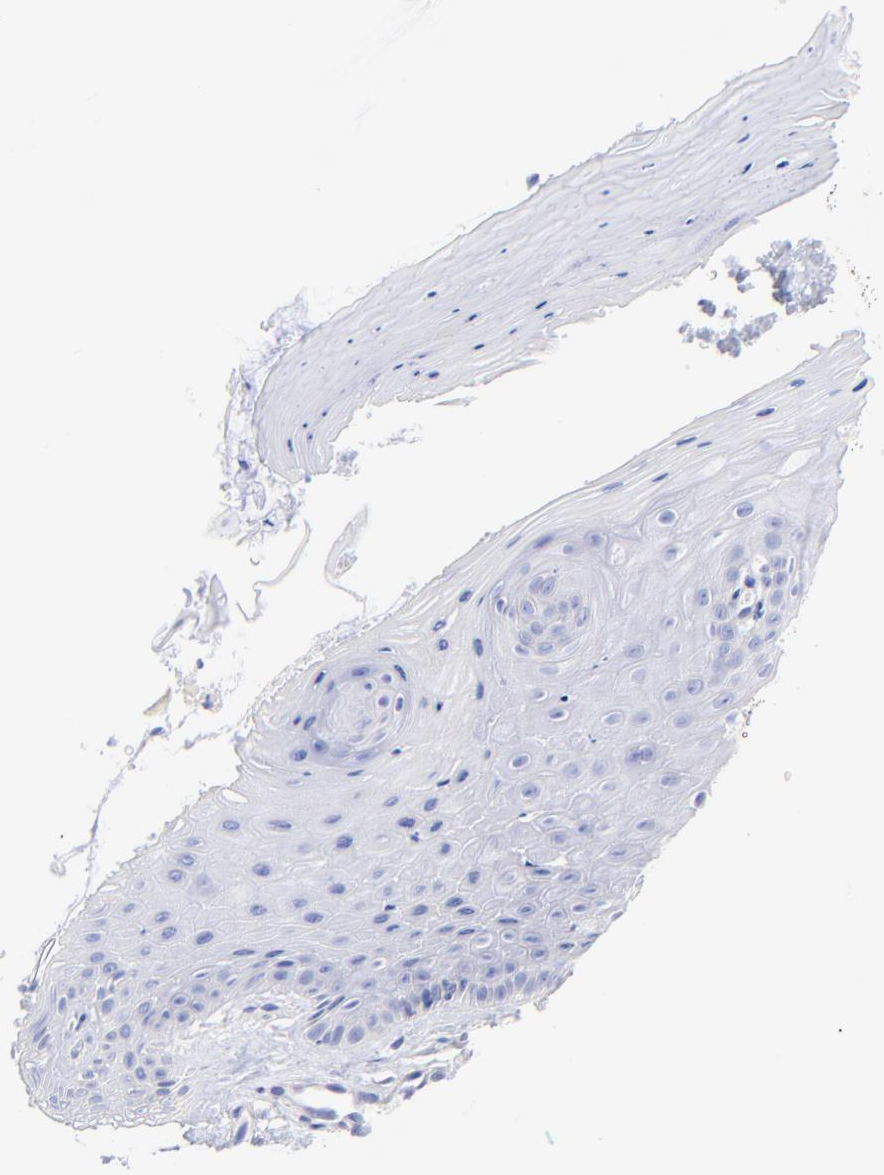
{"staining": {"intensity": "negative", "quantity": "none", "location": "none"}, "tissue": "cervix", "cell_type": "Glandular cells", "image_type": "normal", "snomed": [{"axis": "morphology", "description": "Normal tissue, NOS"}, {"axis": "topography", "description": "Cervix"}], "caption": "A high-resolution micrograph shows immunohistochemistry staining of benign cervix, which reveals no significant expression in glandular cells.", "gene": "C1QTNF6", "patient": {"sex": "female", "age": 55}}